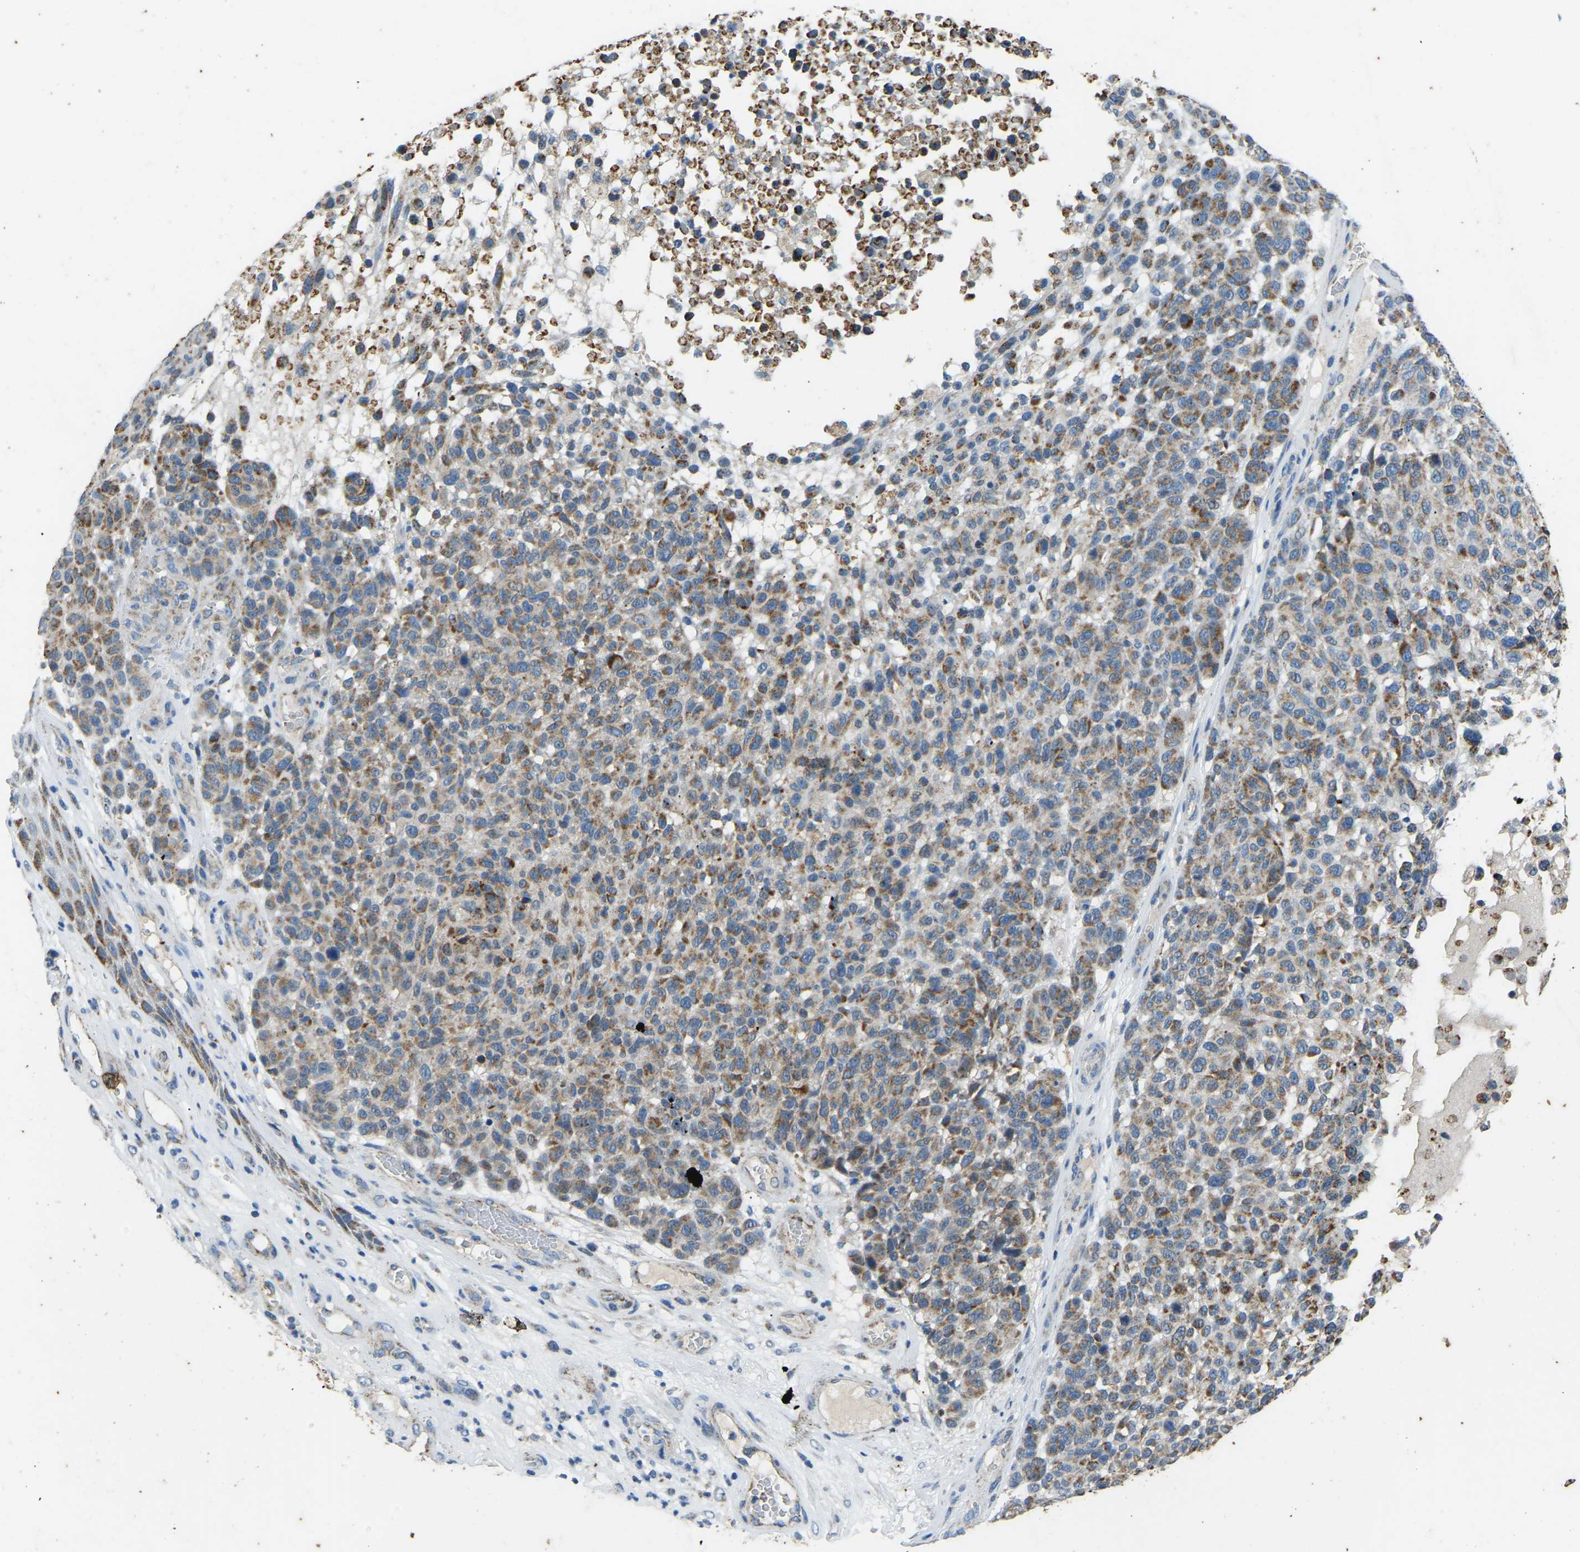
{"staining": {"intensity": "moderate", "quantity": ">75%", "location": "cytoplasmic/membranous"}, "tissue": "melanoma", "cell_type": "Tumor cells", "image_type": "cancer", "snomed": [{"axis": "morphology", "description": "Malignant melanoma, NOS"}, {"axis": "topography", "description": "Skin"}], "caption": "Immunohistochemical staining of malignant melanoma demonstrates medium levels of moderate cytoplasmic/membranous protein staining in about >75% of tumor cells. The staining was performed using DAB, with brown indicating positive protein expression. Nuclei are stained blue with hematoxylin.", "gene": "ZNF200", "patient": {"sex": "male", "age": 59}}